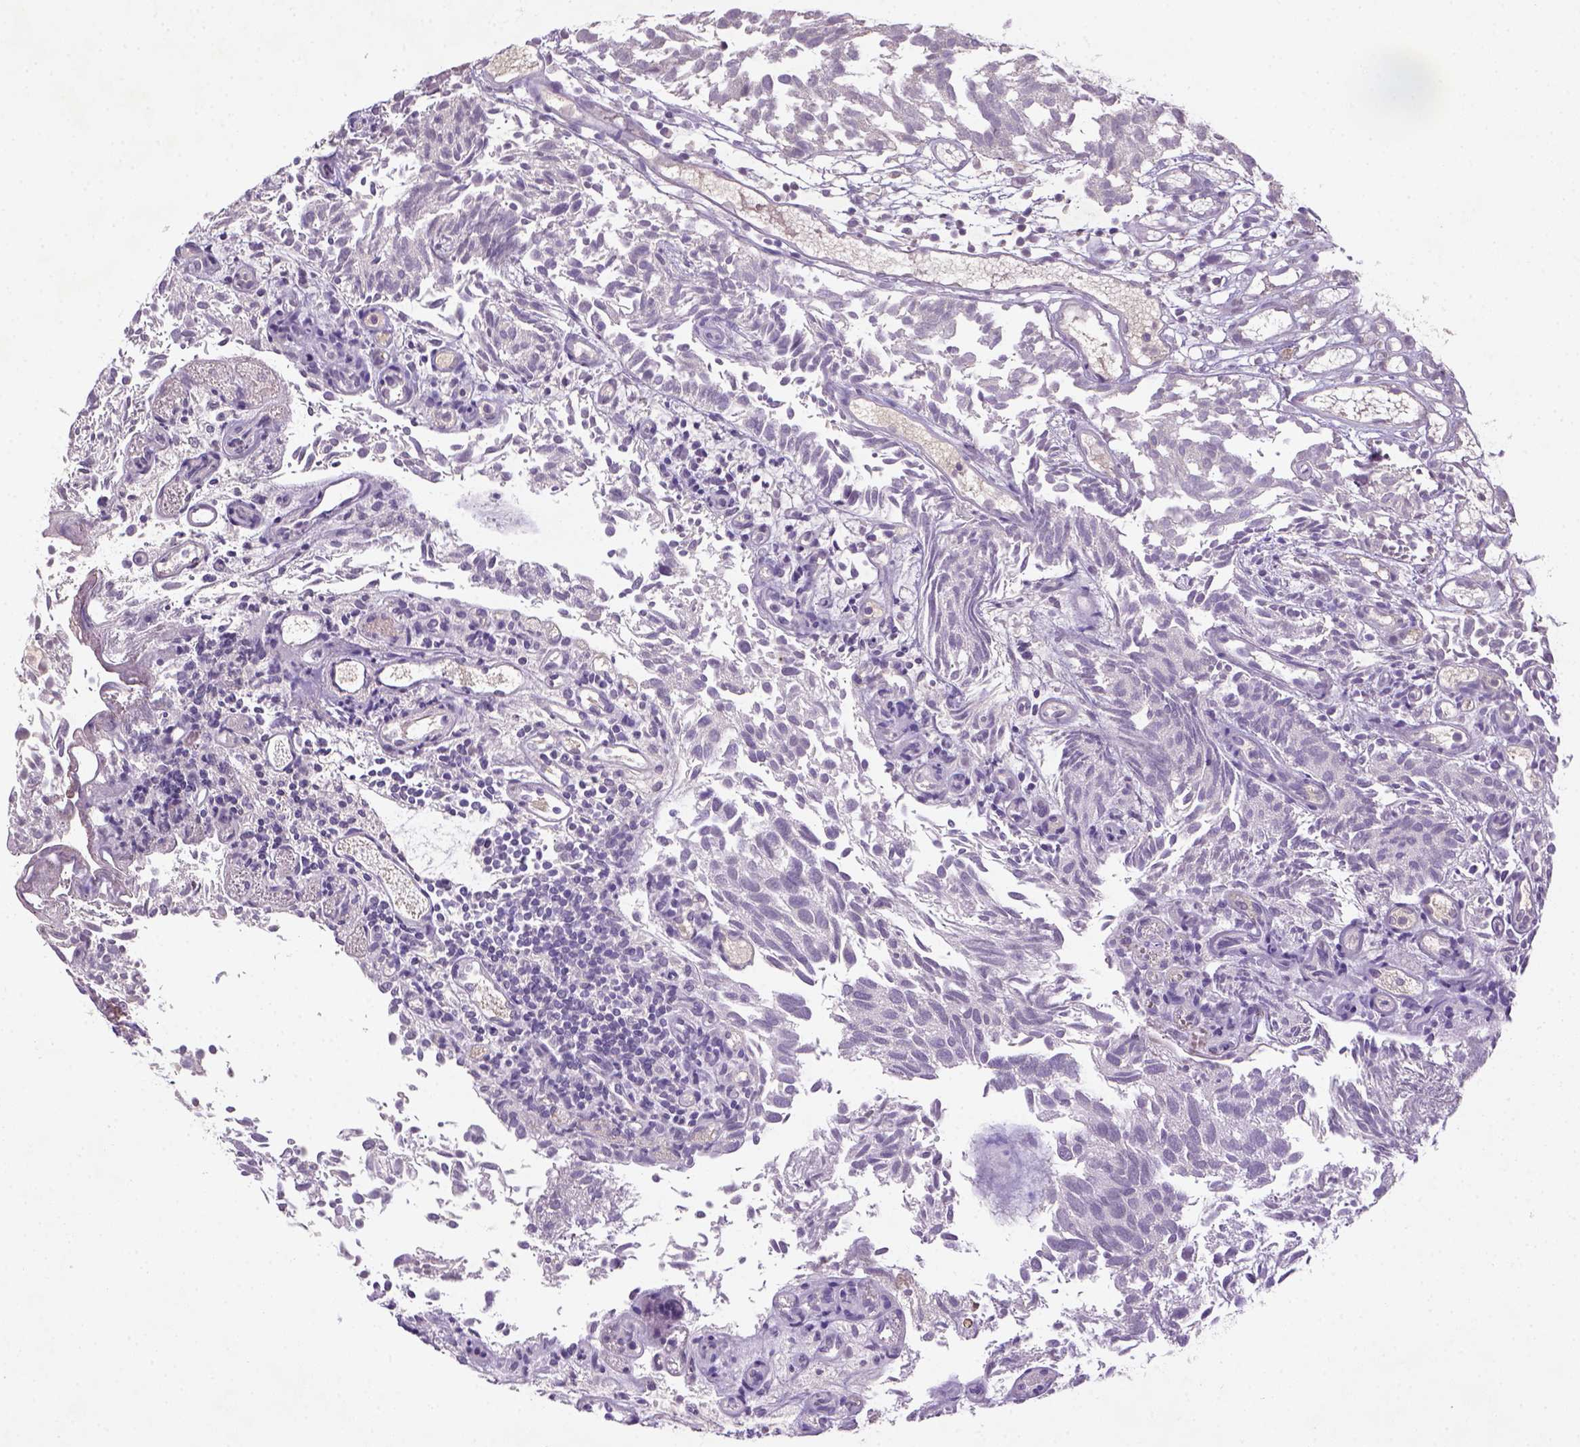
{"staining": {"intensity": "negative", "quantity": "none", "location": "none"}, "tissue": "urothelial cancer", "cell_type": "Tumor cells", "image_type": "cancer", "snomed": [{"axis": "morphology", "description": "Urothelial carcinoma, Low grade"}, {"axis": "topography", "description": "Urinary bladder"}], "caption": "IHC micrograph of urothelial cancer stained for a protein (brown), which reveals no positivity in tumor cells.", "gene": "NLGN2", "patient": {"sex": "male", "age": 70}}